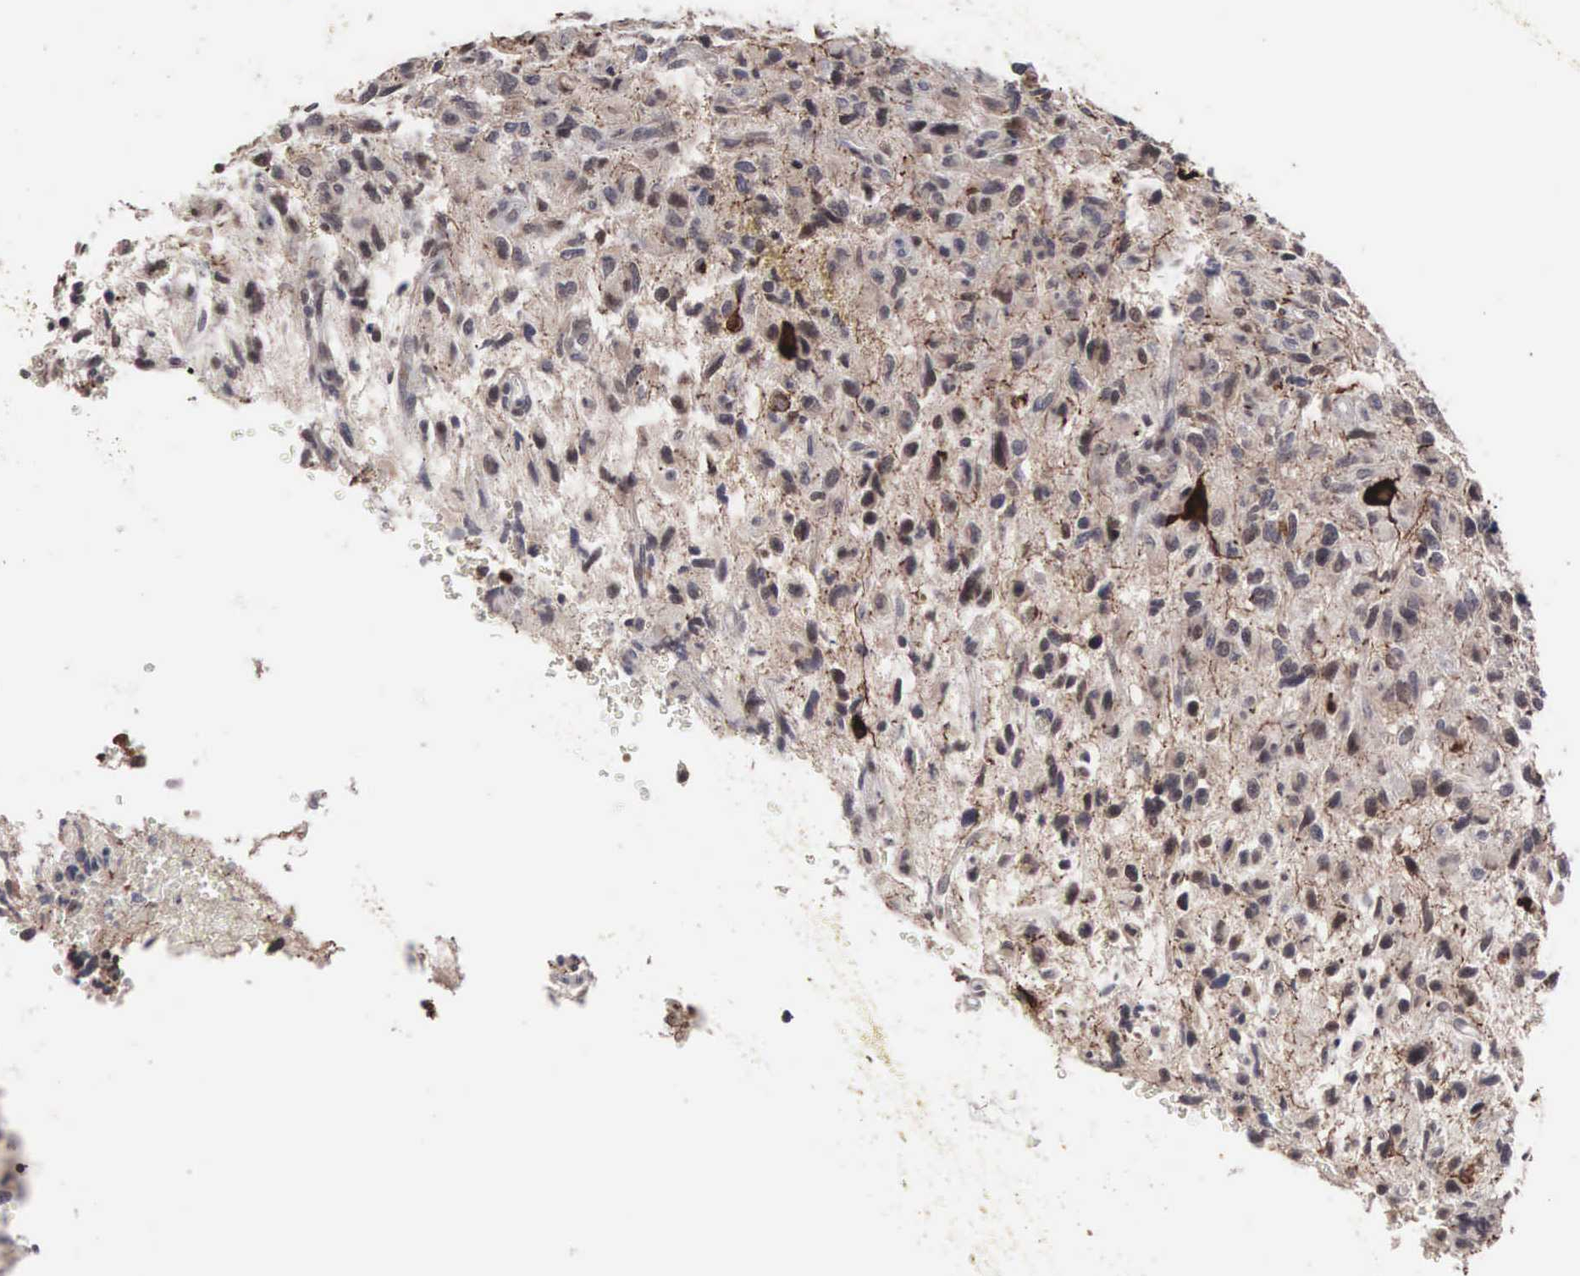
{"staining": {"intensity": "negative", "quantity": "none", "location": "none"}, "tissue": "glioma", "cell_type": "Tumor cells", "image_type": "cancer", "snomed": [{"axis": "morphology", "description": "Glioma, malignant, High grade"}, {"axis": "topography", "description": "Brain"}], "caption": "An image of high-grade glioma (malignant) stained for a protein displays no brown staining in tumor cells.", "gene": "ACOT4", "patient": {"sex": "female", "age": 60}}